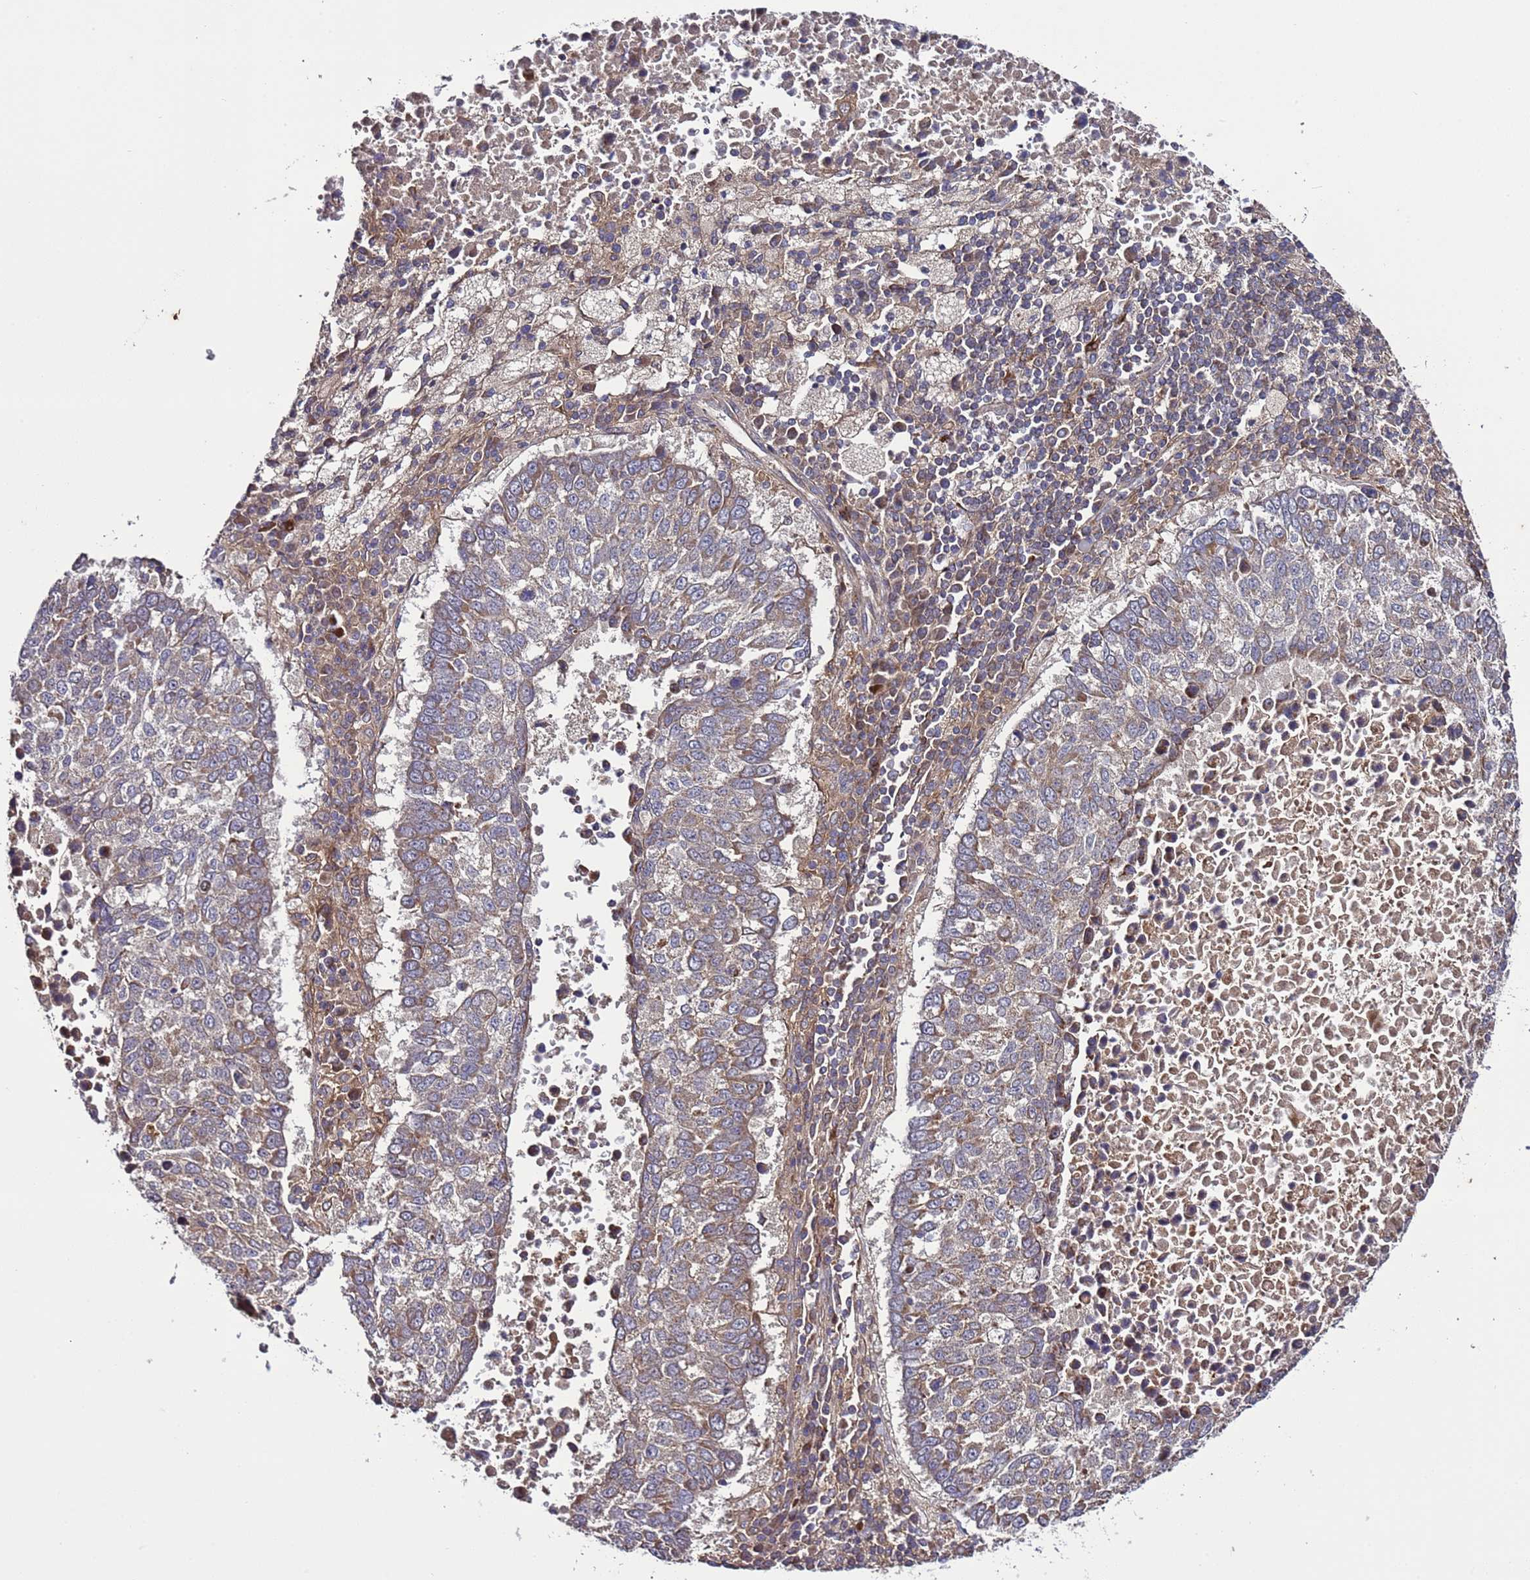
{"staining": {"intensity": "moderate", "quantity": "25%-75%", "location": "cytoplasmic/membranous"}, "tissue": "lung cancer", "cell_type": "Tumor cells", "image_type": "cancer", "snomed": [{"axis": "morphology", "description": "Squamous cell carcinoma, NOS"}, {"axis": "topography", "description": "Lung"}], "caption": "IHC image of neoplastic tissue: human lung squamous cell carcinoma stained using IHC shows medium levels of moderate protein expression localized specifically in the cytoplasmic/membranous of tumor cells, appearing as a cytoplasmic/membranous brown color.", "gene": "TMEM176B", "patient": {"sex": "male", "age": 73}}